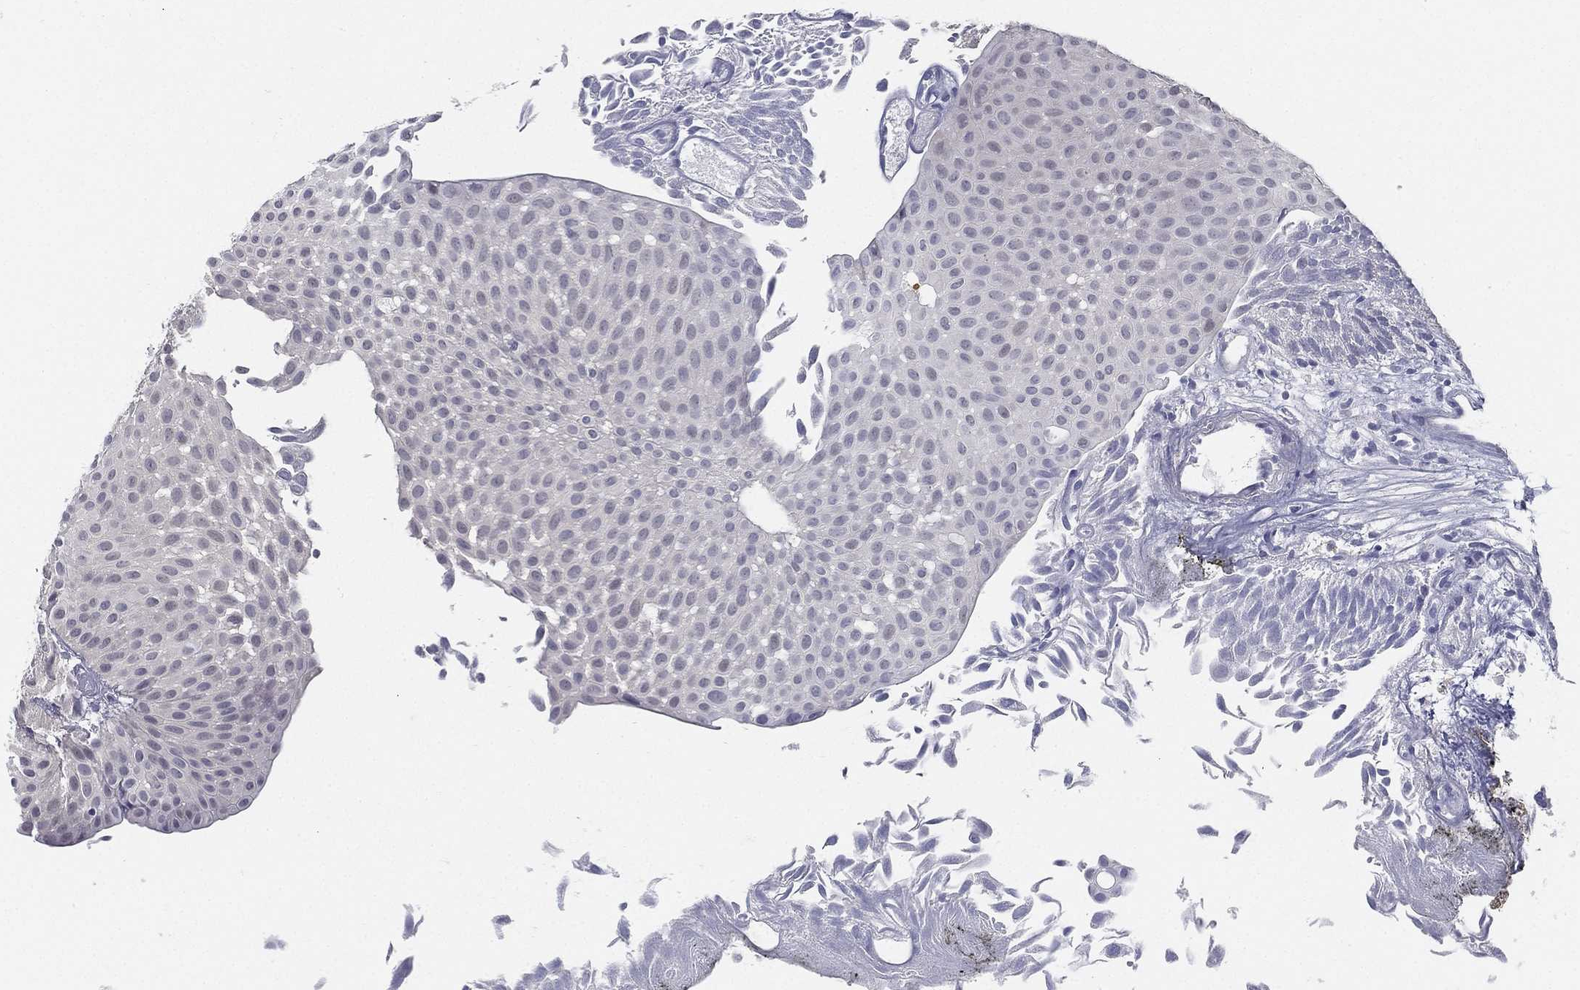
{"staining": {"intensity": "negative", "quantity": "none", "location": "none"}, "tissue": "urothelial cancer", "cell_type": "Tumor cells", "image_type": "cancer", "snomed": [{"axis": "morphology", "description": "Urothelial carcinoma, Low grade"}, {"axis": "topography", "description": "Urinary bladder"}], "caption": "A high-resolution histopathology image shows immunohistochemistry (IHC) staining of low-grade urothelial carcinoma, which displays no significant staining in tumor cells. (DAB IHC visualized using brightfield microscopy, high magnification).", "gene": "C5orf46", "patient": {"sex": "male", "age": 64}}